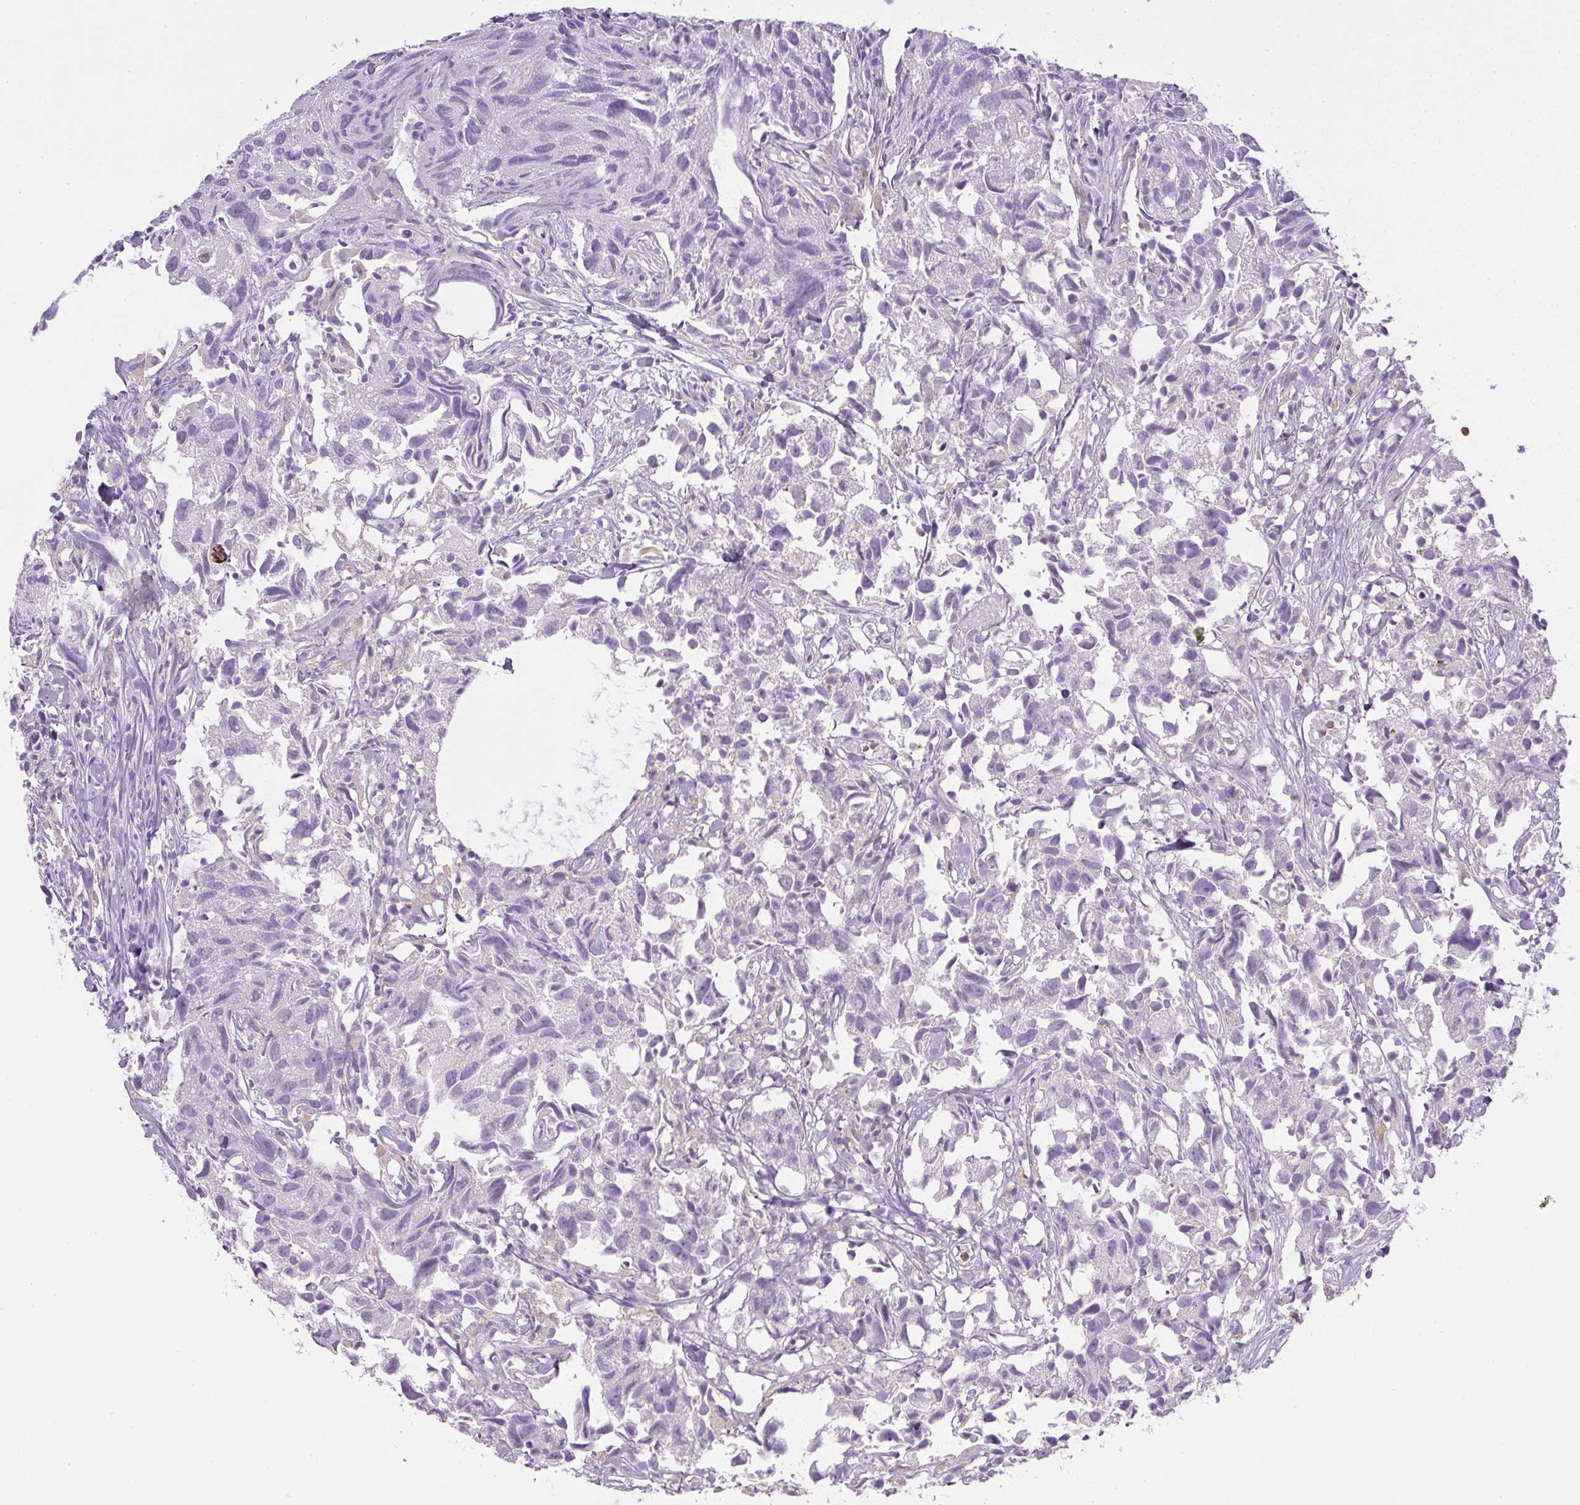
{"staining": {"intensity": "negative", "quantity": "none", "location": "none"}, "tissue": "urothelial cancer", "cell_type": "Tumor cells", "image_type": "cancer", "snomed": [{"axis": "morphology", "description": "Urothelial carcinoma, High grade"}, {"axis": "topography", "description": "Urinary bladder"}], "caption": "Immunohistochemical staining of urothelial carcinoma (high-grade) demonstrates no significant positivity in tumor cells.", "gene": "PIP5KL1", "patient": {"sex": "female", "age": 75}}